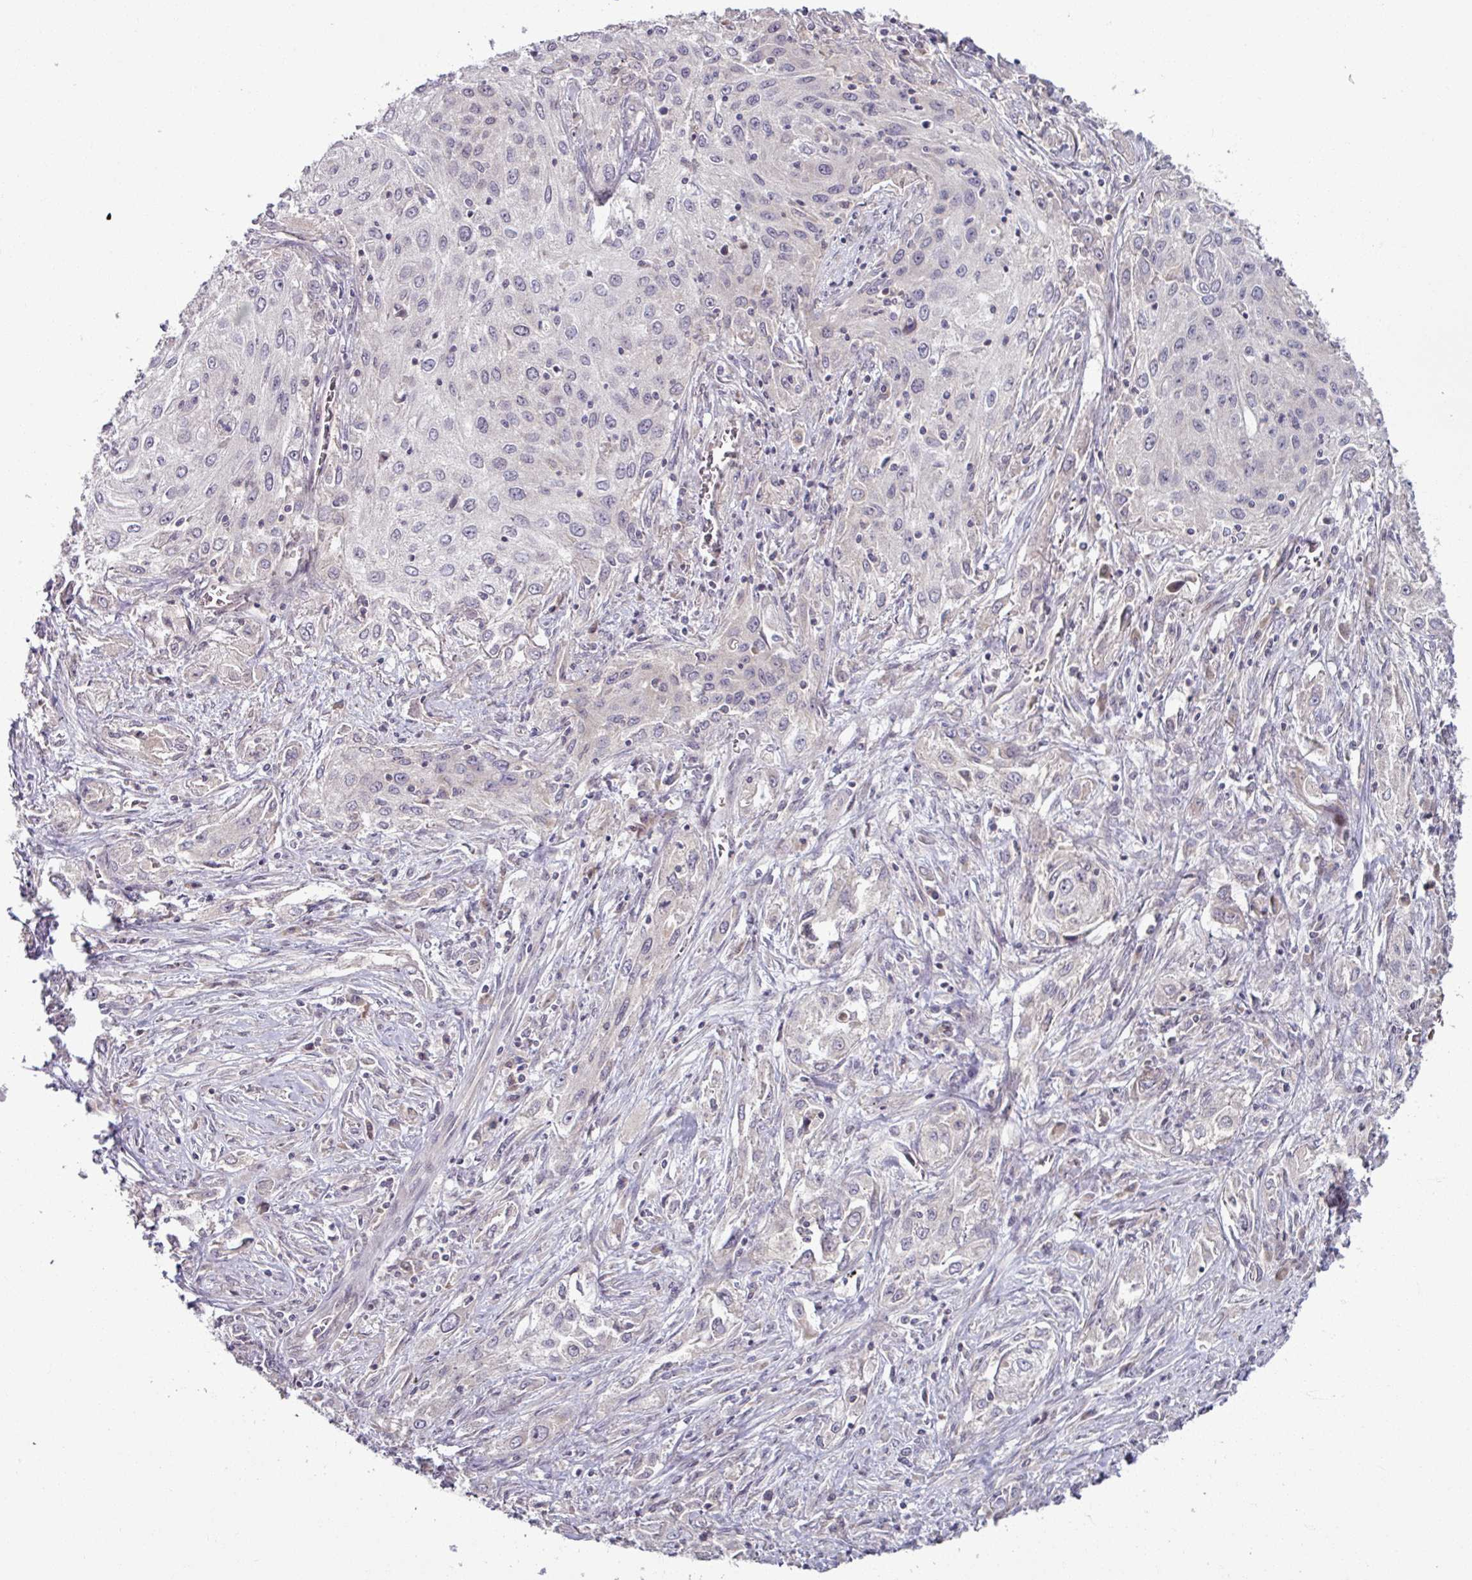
{"staining": {"intensity": "negative", "quantity": "none", "location": "none"}, "tissue": "lung cancer", "cell_type": "Tumor cells", "image_type": "cancer", "snomed": [{"axis": "morphology", "description": "Squamous cell carcinoma, NOS"}, {"axis": "topography", "description": "Lung"}], "caption": "Tumor cells are negative for brown protein staining in lung cancer. The staining is performed using DAB (3,3'-diaminobenzidine) brown chromogen with nuclei counter-stained in using hematoxylin.", "gene": "OGFOD3", "patient": {"sex": "female", "age": 69}}